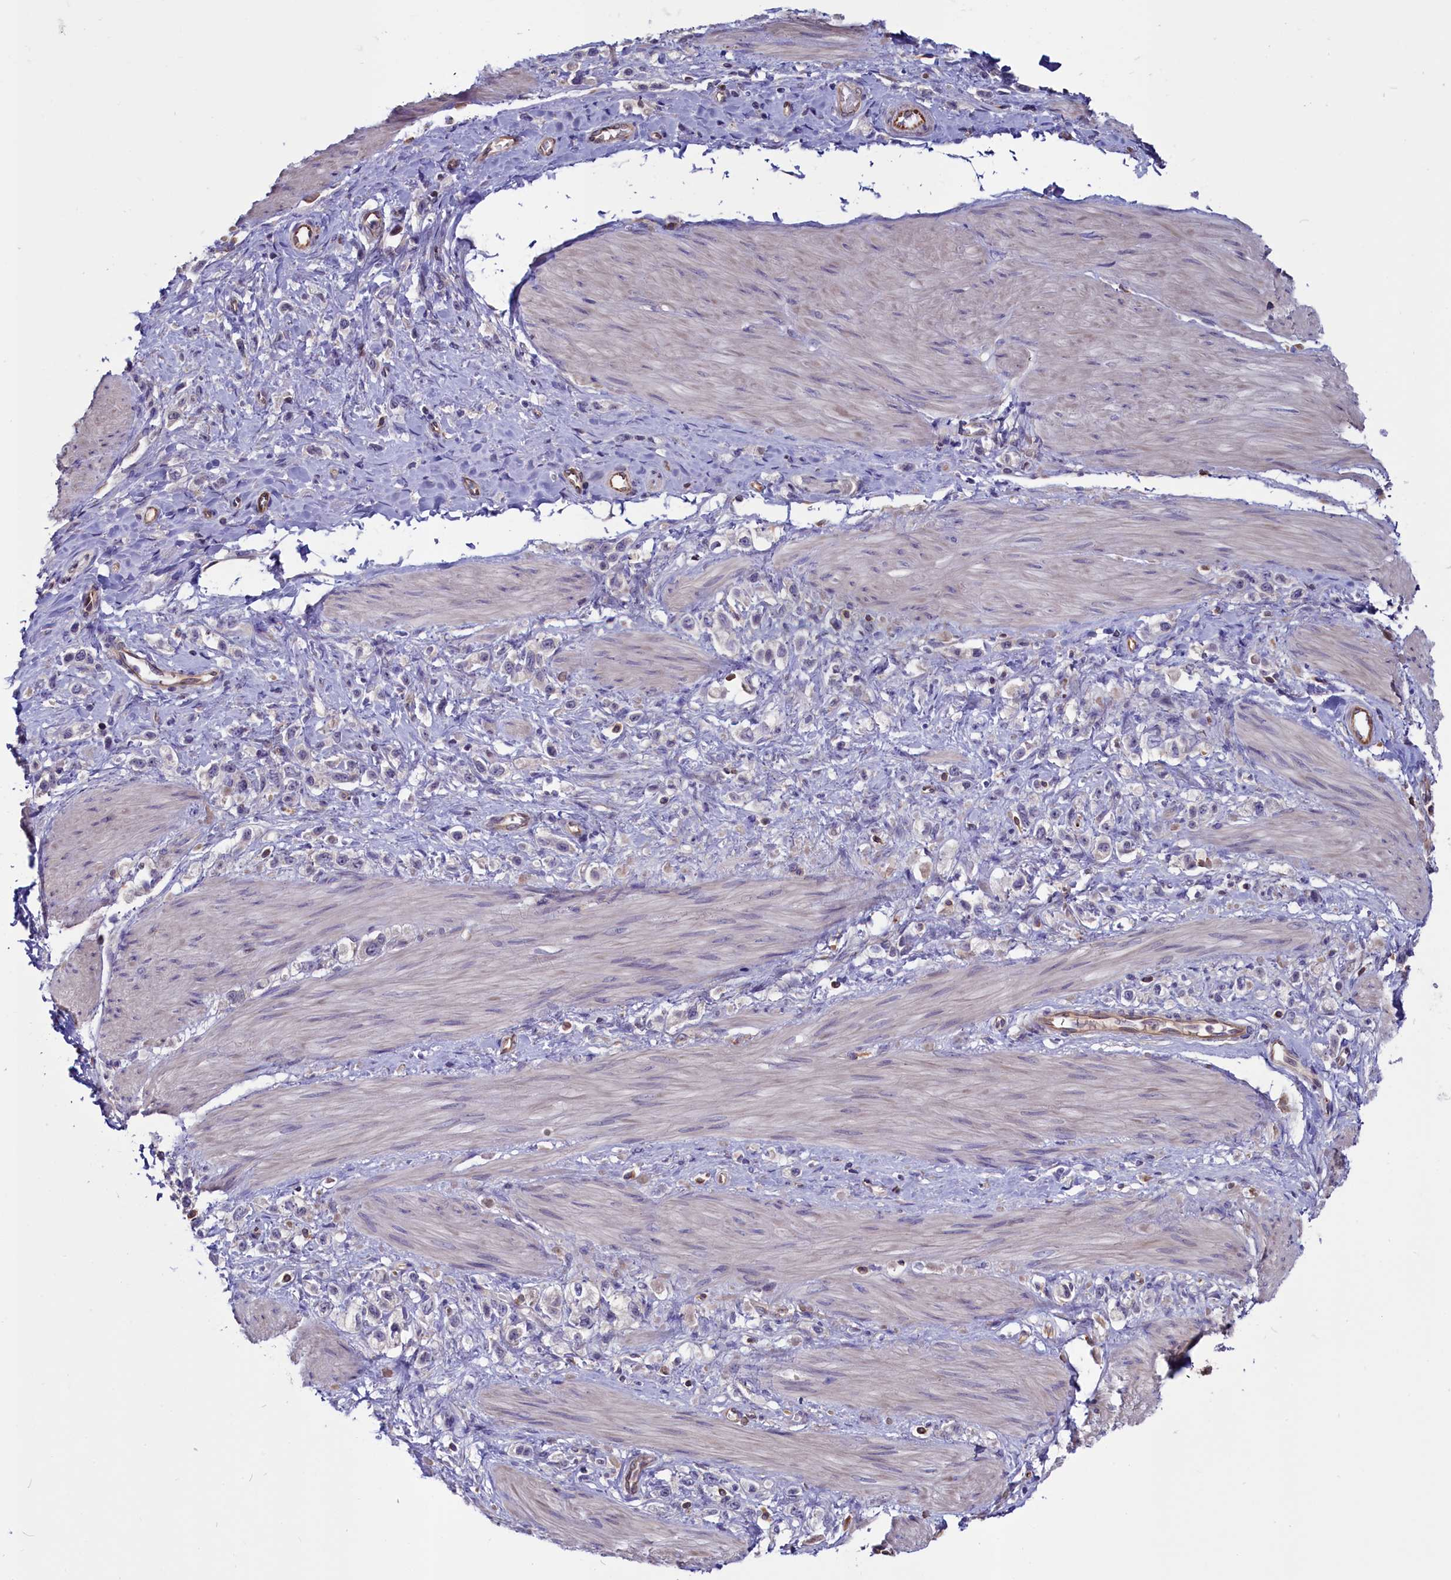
{"staining": {"intensity": "negative", "quantity": "none", "location": "none"}, "tissue": "stomach cancer", "cell_type": "Tumor cells", "image_type": "cancer", "snomed": [{"axis": "morphology", "description": "Adenocarcinoma, NOS"}, {"axis": "topography", "description": "Stomach"}], "caption": "IHC image of neoplastic tissue: stomach adenocarcinoma stained with DAB (3,3'-diaminobenzidine) exhibits no significant protein positivity in tumor cells.", "gene": "PDILT", "patient": {"sex": "female", "age": 65}}